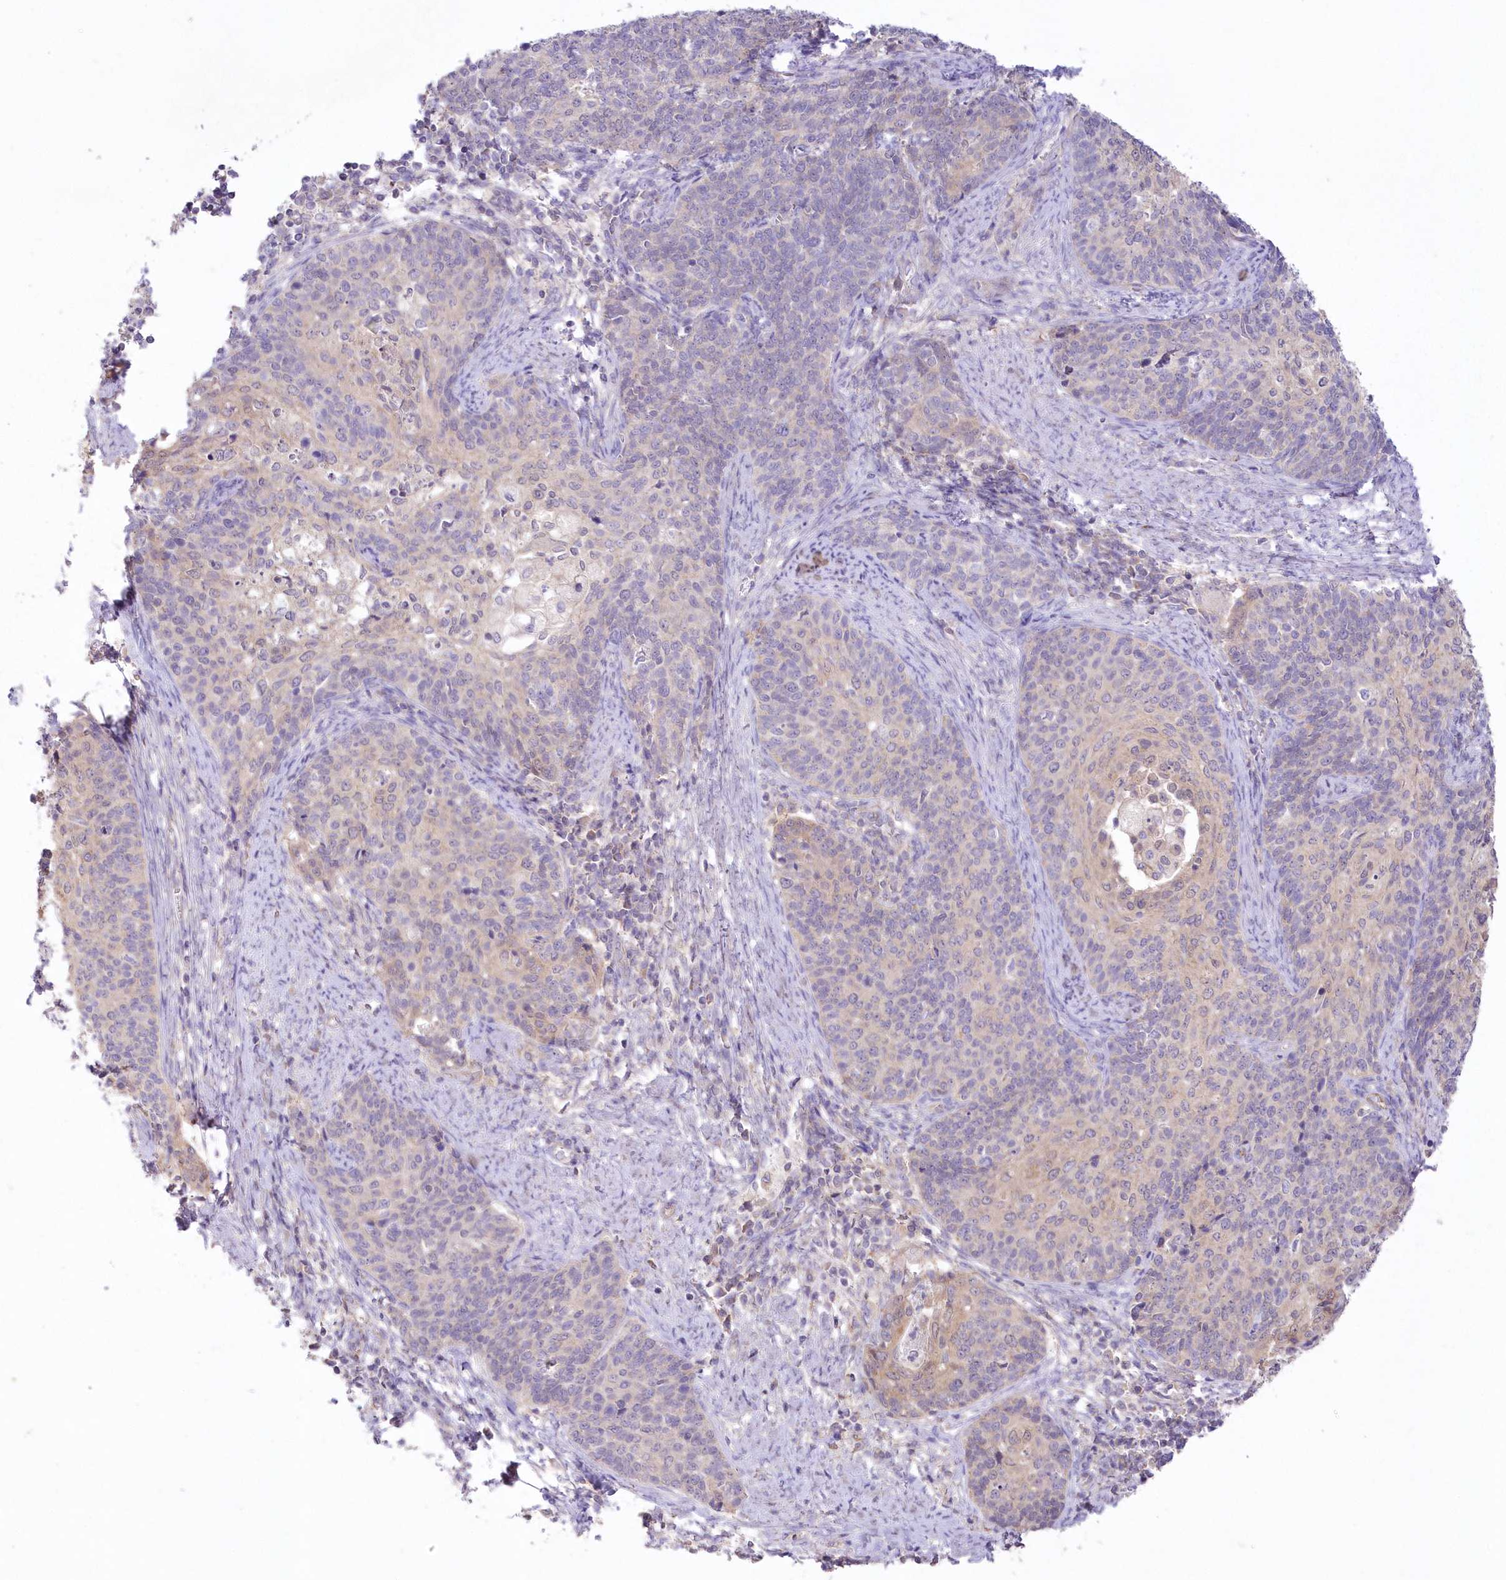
{"staining": {"intensity": "weak", "quantity": "<25%", "location": "cytoplasmic/membranous"}, "tissue": "cervical cancer", "cell_type": "Tumor cells", "image_type": "cancer", "snomed": [{"axis": "morphology", "description": "Squamous cell carcinoma, NOS"}, {"axis": "topography", "description": "Cervix"}], "caption": "Cervical cancer stained for a protein using IHC reveals no expression tumor cells.", "gene": "ITSN2", "patient": {"sex": "female", "age": 39}}